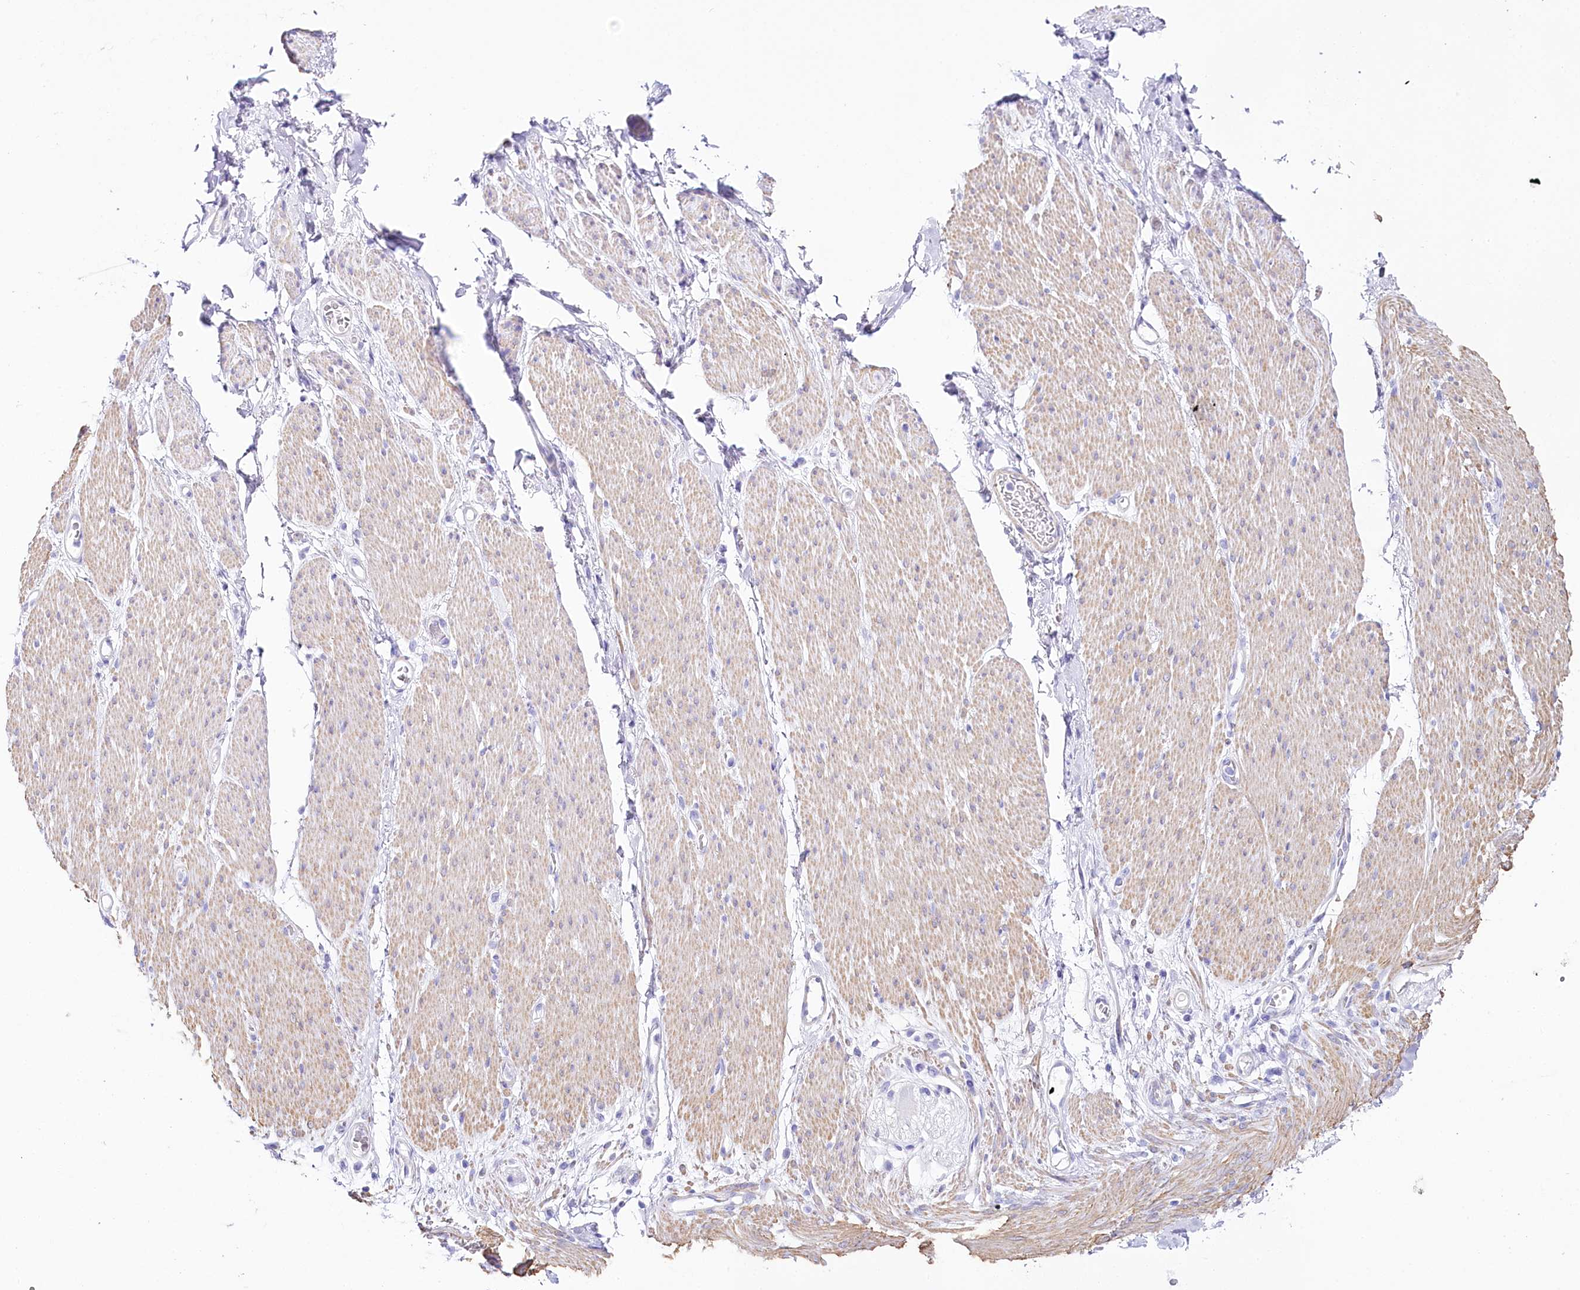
{"staining": {"intensity": "negative", "quantity": "none", "location": "none"}, "tissue": "adipose tissue", "cell_type": "Adipocytes", "image_type": "normal", "snomed": [{"axis": "morphology", "description": "Normal tissue, NOS"}, {"axis": "topography", "description": "Colon"}, {"axis": "topography", "description": "Peripheral nerve tissue"}], "caption": "Immunohistochemistry (IHC) histopathology image of normal adipose tissue: adipose tissue stained with DAB (3,3'-diaminobenzidine) shows no significant protein positivity in adipocytes.", "gene": "CSN3", "patient": {"sex": "female", "age": 61}}